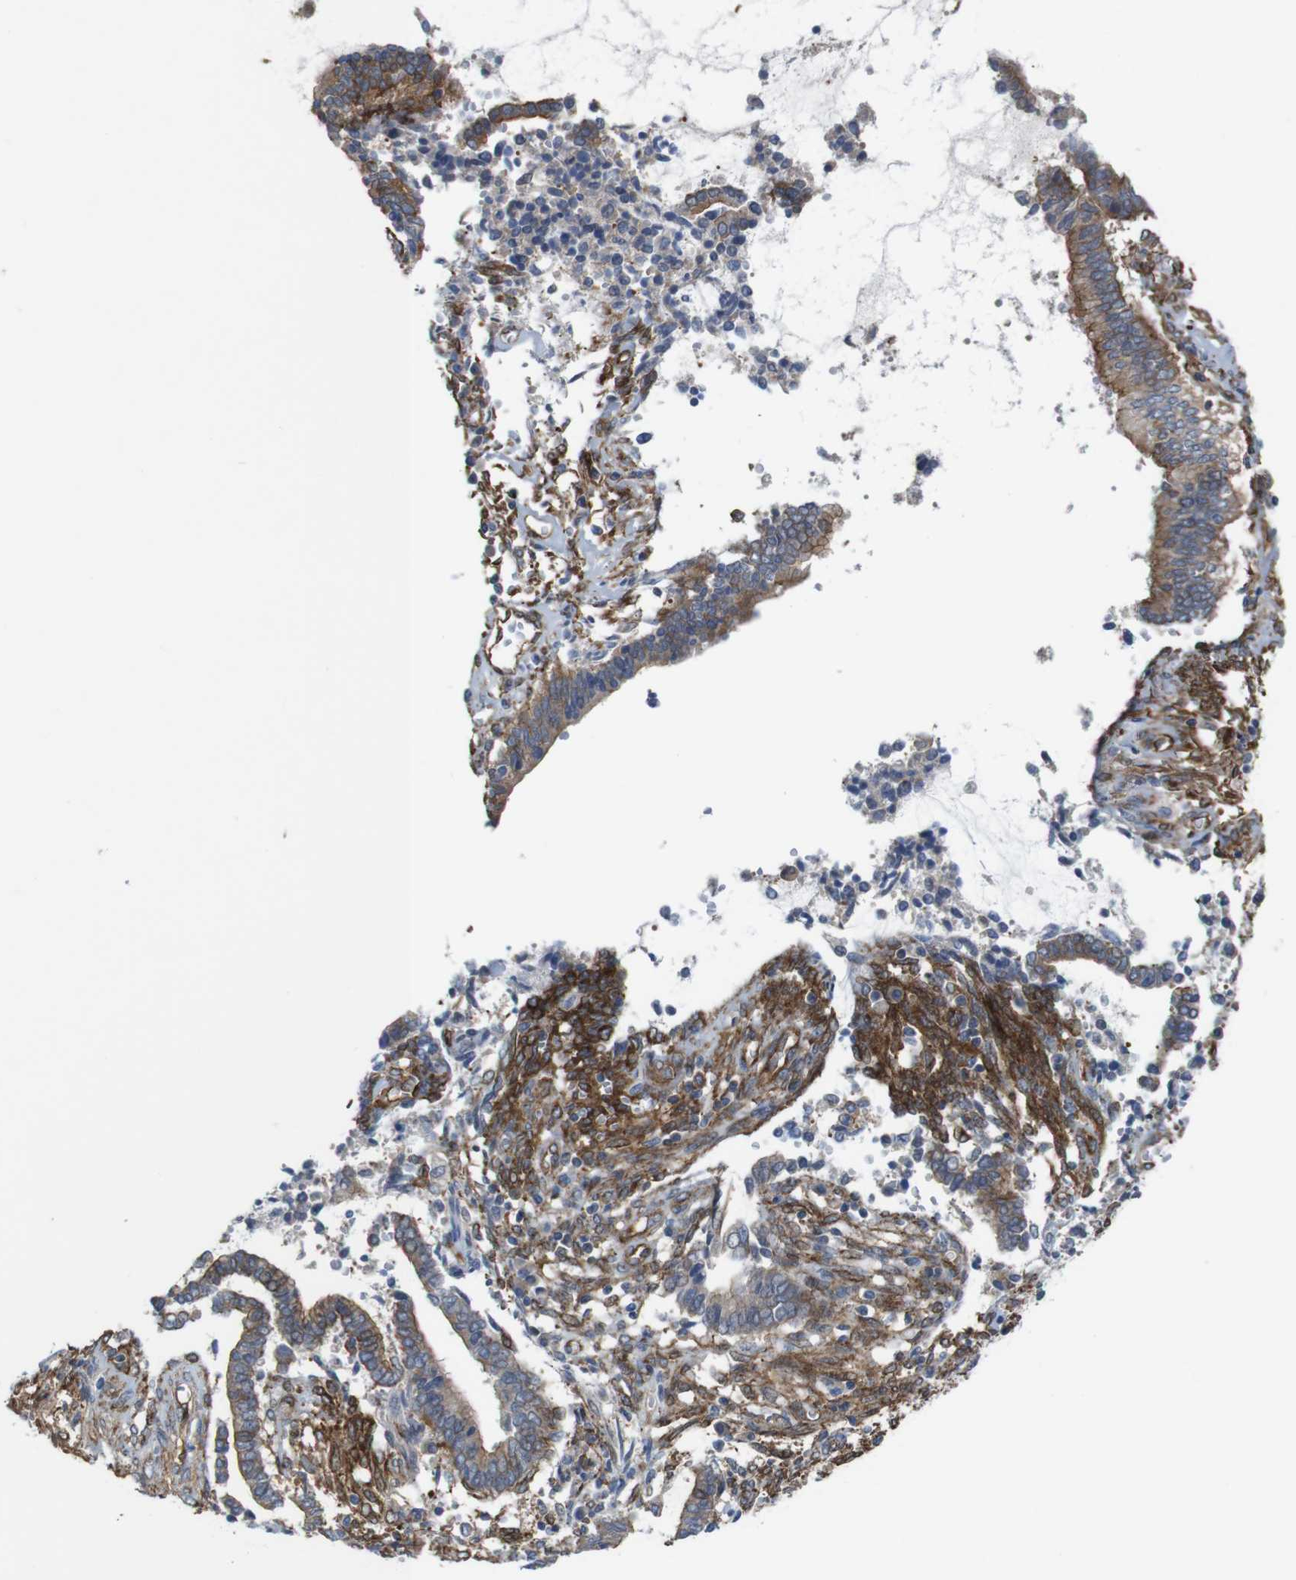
{"staining": {"intensity": "moderate", "quantity": ">75%", "location": "cytoplasmic/membranous"}, "tissue": "cervical cancer", "cell_type": "Tumor cells", "image_type": "cancer", "snomed": [{"axis": "morphology", "description": "Adenocarcinoma, NOS"}, {"axis": "topography", "description": "Cervix"}], "caption": "Human cervical cancer stained with a protein marker exhibits moderate staining in tumor cells.", "gene": "PTGER4", "patient": {"sex": "female", "age": 44}}